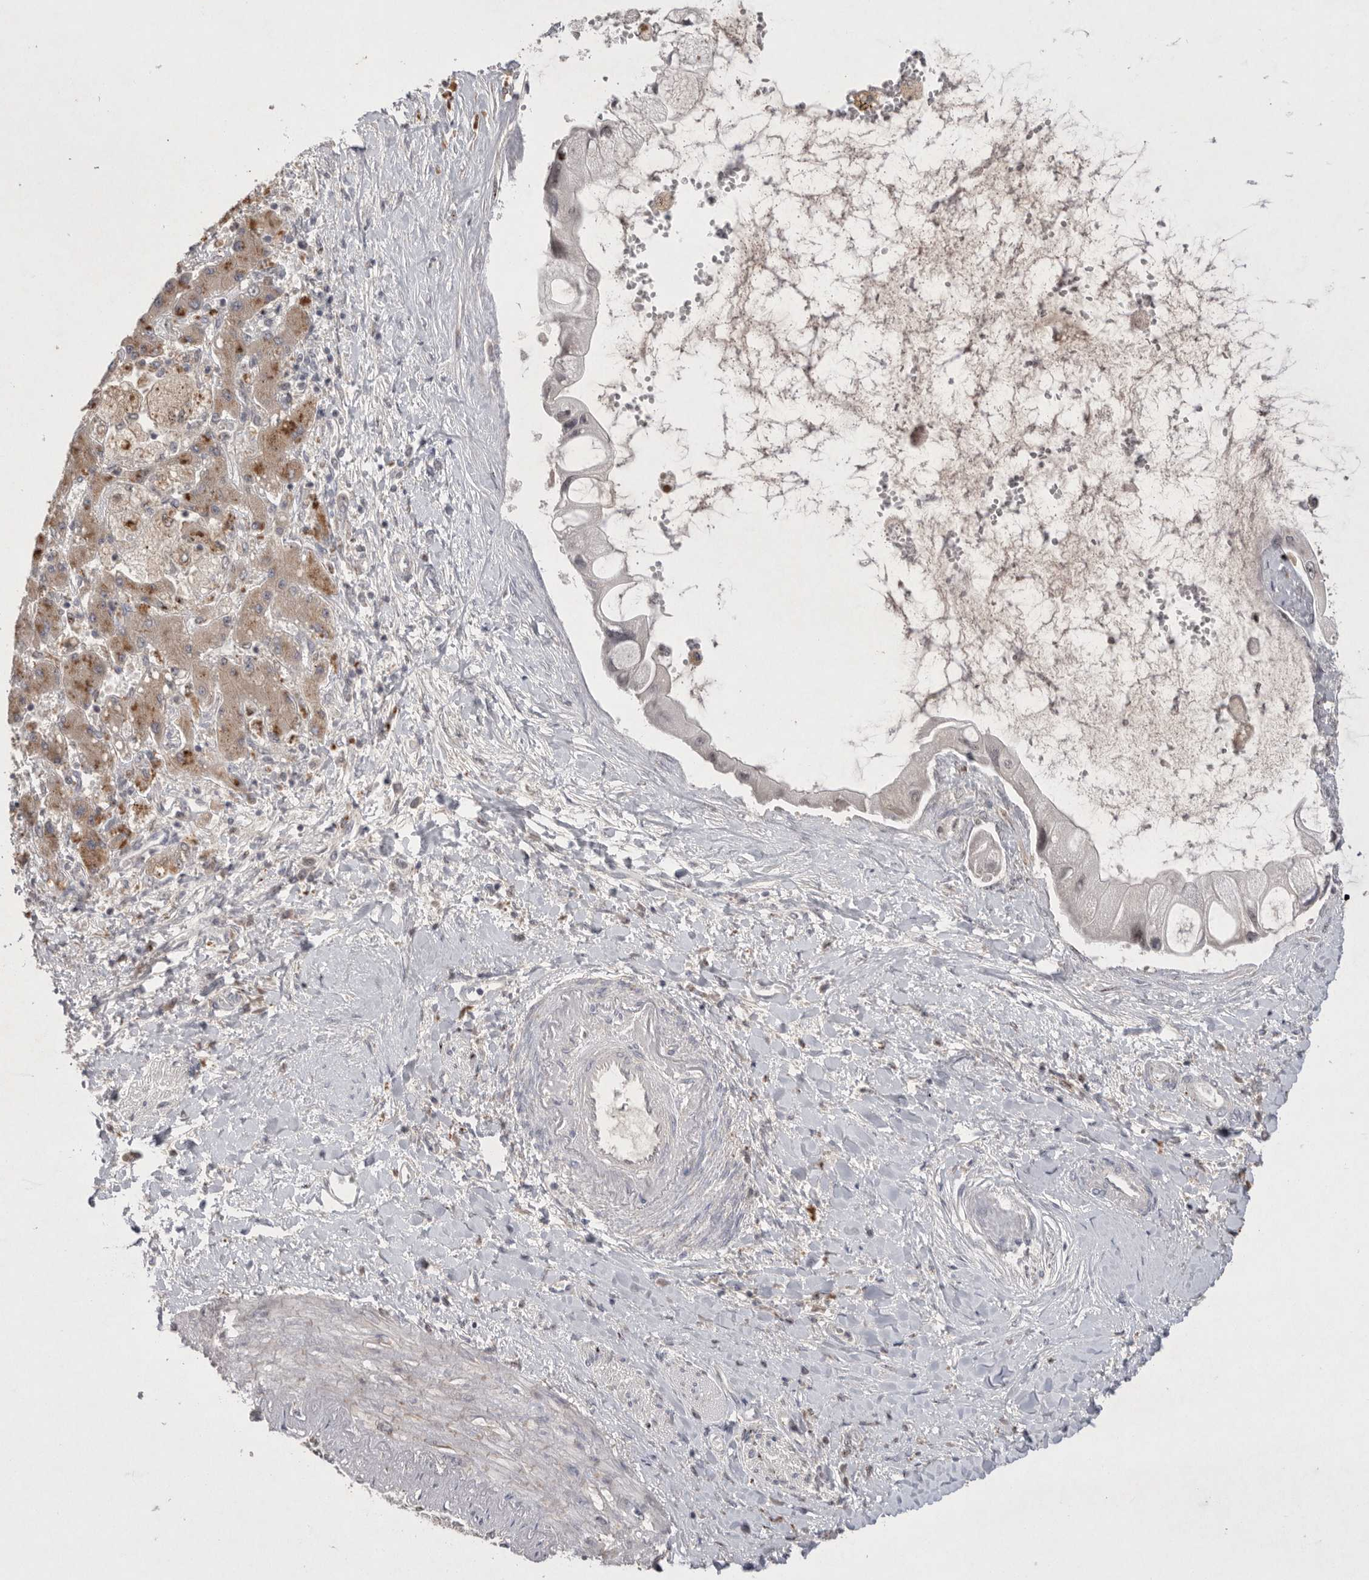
{"staining": {"intensity": "negative", "quantity": "none", "location": "none"}, "tissue": "liver cancer", "cell_type": "Tumor cells", "image_type": "cancer", "snomed": [{"axis": "morphology", "description": "Cholangiocarcinoma"}, {"axis": "topography", "description": "Liver"}], "caption": "An image of human cholangiocarcinoma (liver) is negative for staining in tumor cells.", "gene": "HUS1", "patient": {"sex": "male", "age": 50}}